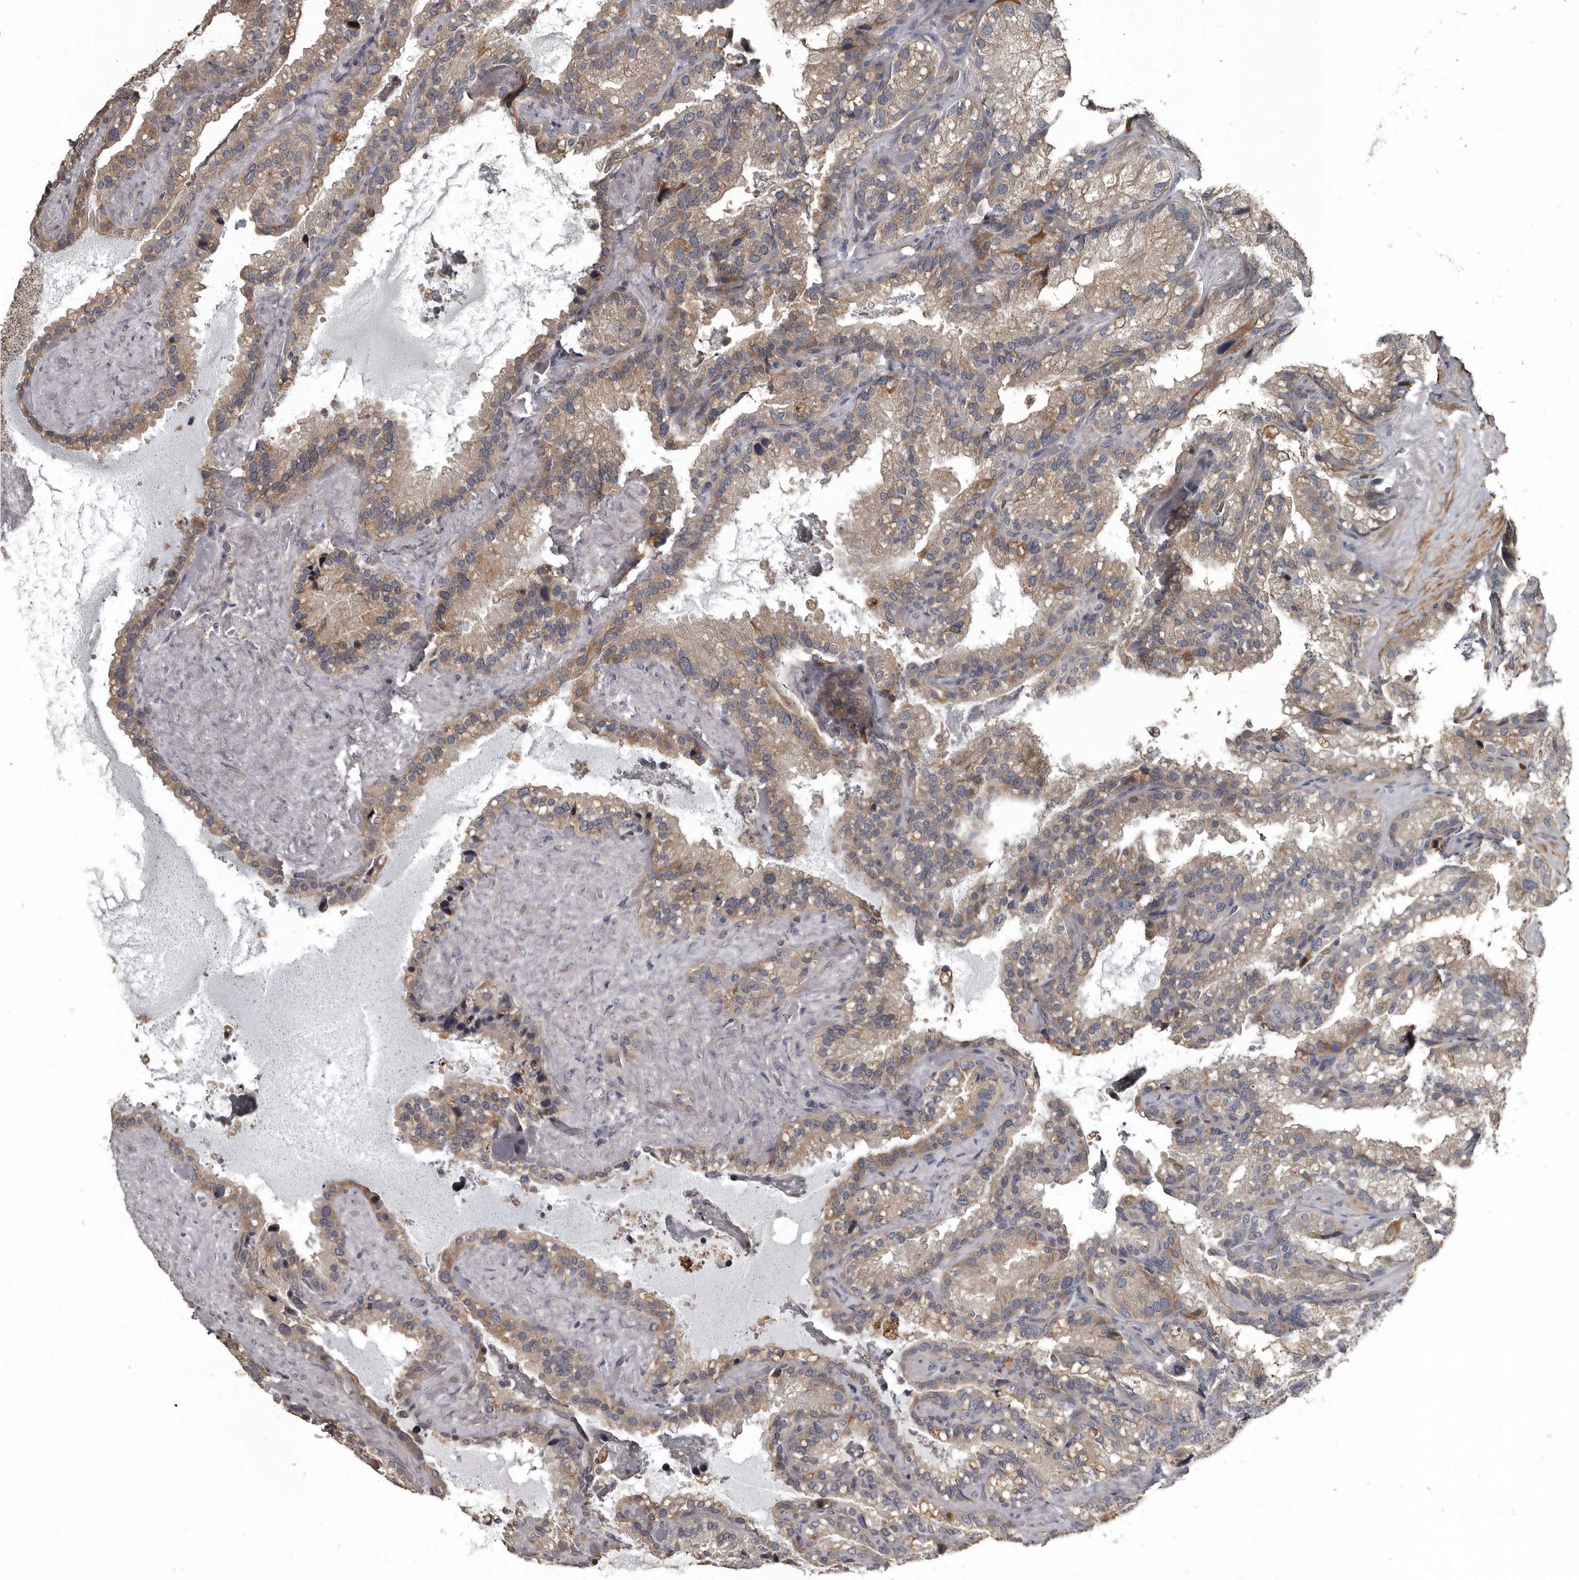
{"staining": {"intensity": "weak", "quantity": "25%-75%", "location": "cytoplasmic/membranous"}, "tissue": "seminal vesicle", "cell_type": "Glandular cells", "image_type": "normal", "snomed": [{"axis": "morphology", "description": "Normal tissue, NOS"}, {"axis": "topography", "description": "Prostate"}, {"axis": "topography", "description": "Seminal veicle"}], "caption": "Immunohistochemical staining of normal seminal vesicle displays weak cytoplasmic/membranous protein staining in approximately 25%-75% of glandular cells. Nuclei are stained in blue.", "gene": "DHPS", "patient": {"sex": "male", "age": 68}}